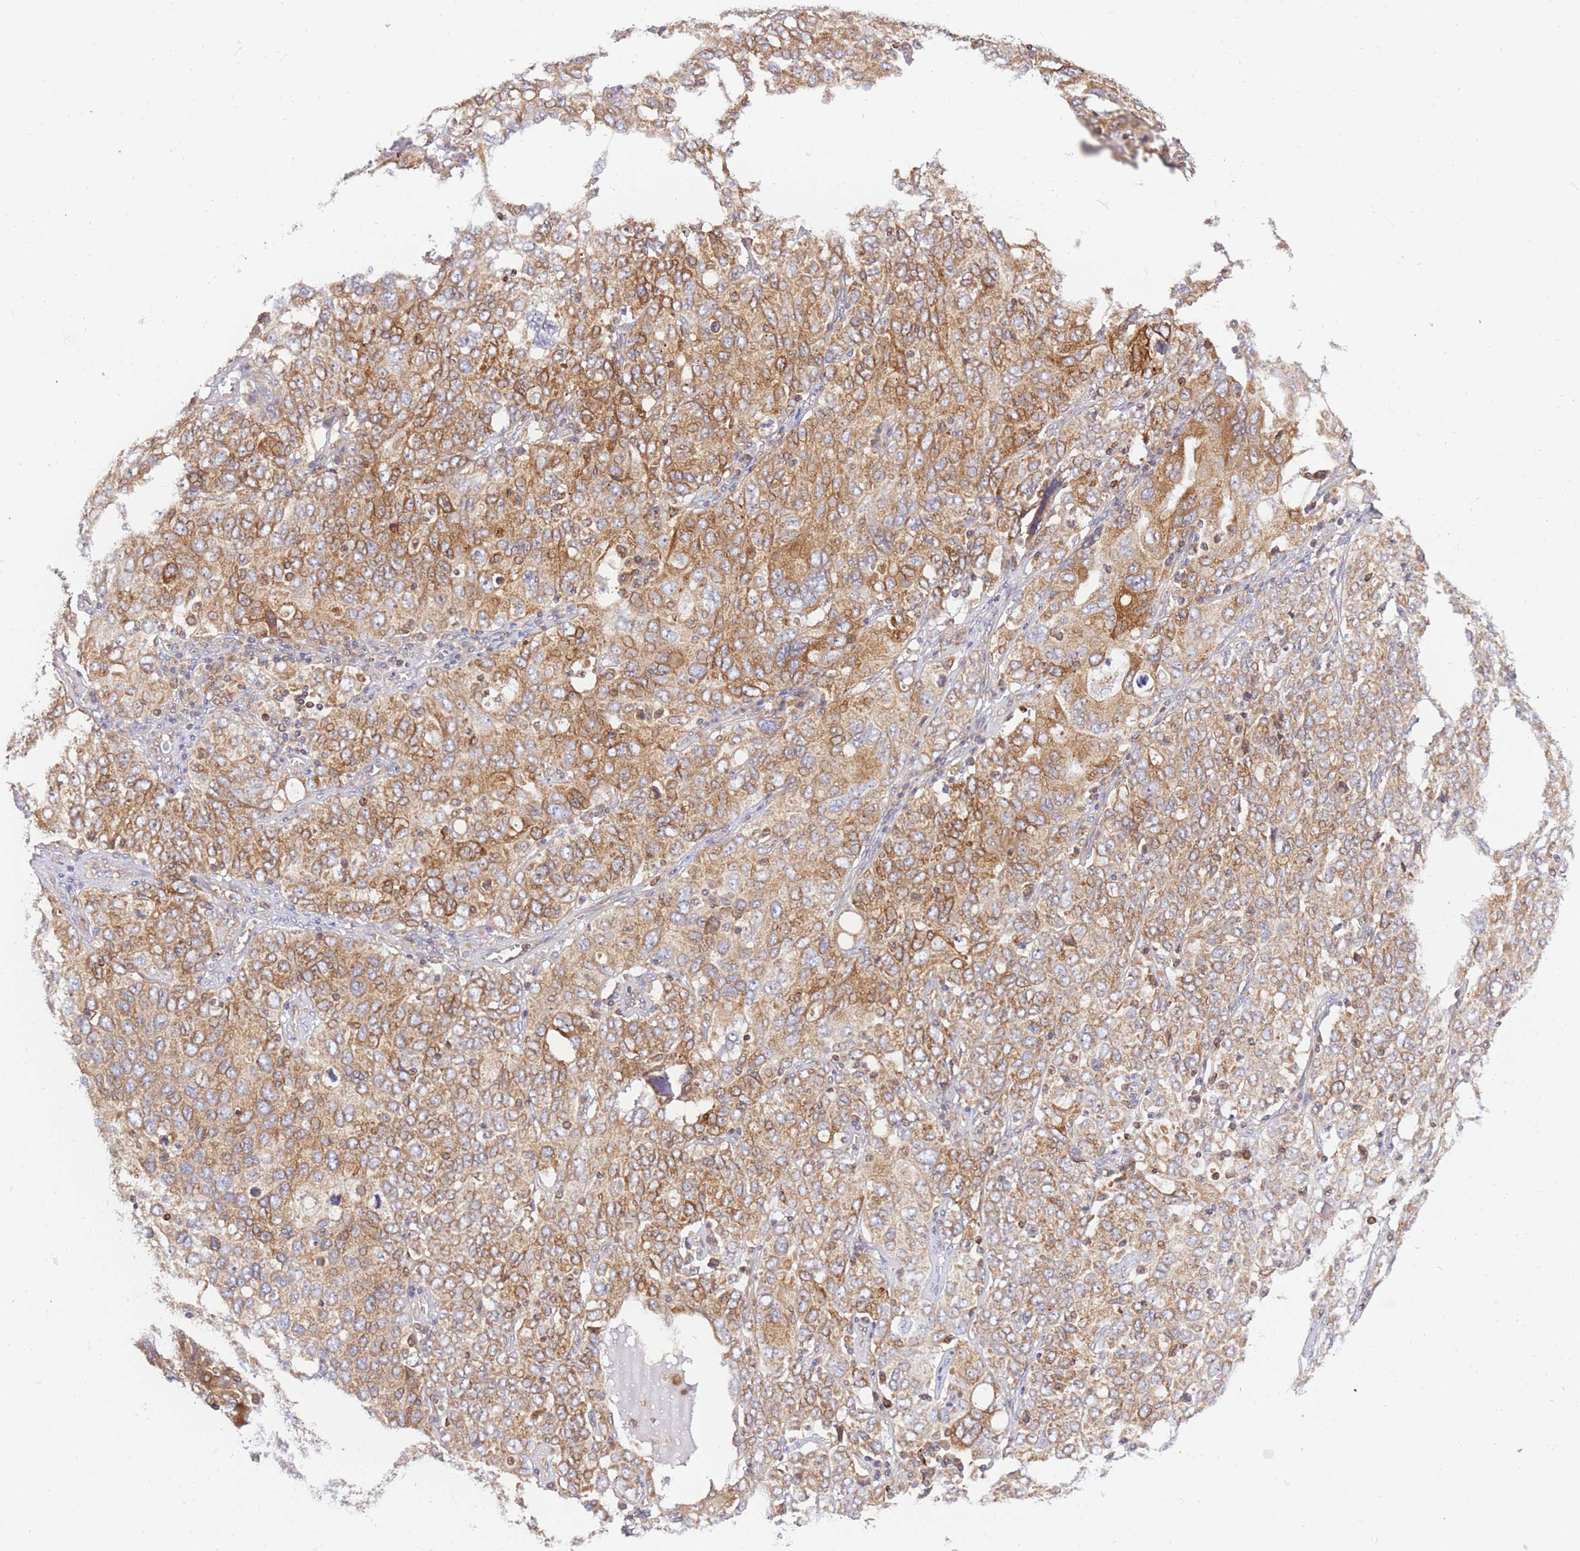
{"staining": {"intensity": "moderate", "quantity": ">75%", "location": "cytoplasmic/membranous"}, "tissue": "ovarian cancer", "cell_type": "Tumor cells", "image_type": "cancer", "snomed": [{"axis": "morphology", "description": "Carcinoma, endometroid"}, {"axis": "topography", "description": "Ovary"}], "caption": "IHC image of human ovarian cancer stained for a protein (brown), which shows medium levels of moderate cytoplasmic/membranous staining in about >75% of tumor cells.", "gene": "REM1", "patient": {"sex": "female", "age": 62}}